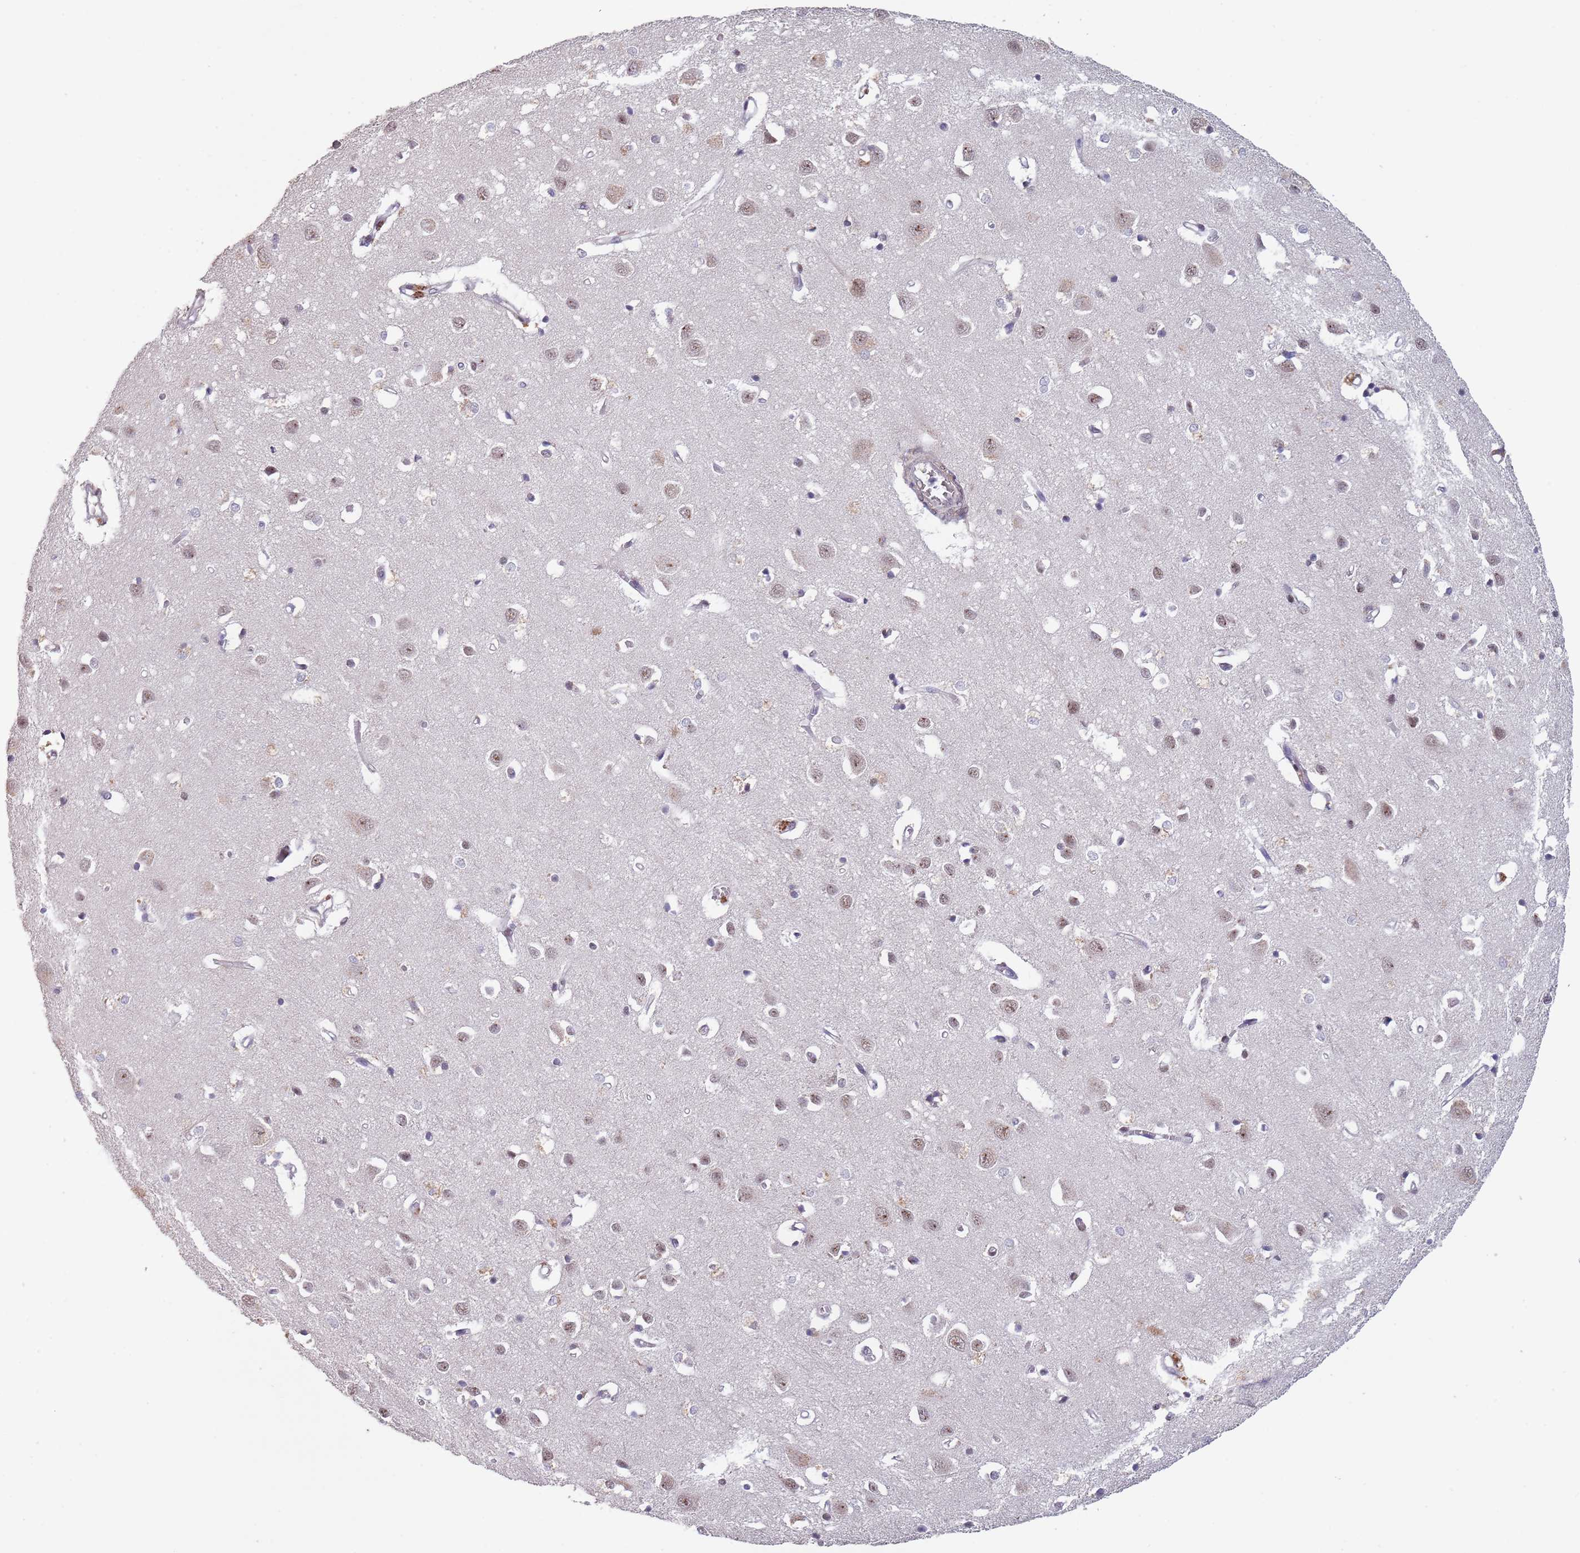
{"staining": {"intensity": "negative", "quantity": "none", "location": "none"}, "tissue": "cerebral cortex", "cell_type": "Endothelial cells", "image_type": "normal", "snomed": [{"axis": "morphology", "description": "Normal tissue, NOS"}, {"axis": "topography", "description": "Cerebral cortex"}], "caption": "This micrograph is of unremarkable cerebral cortex stained with IHC to label a protein in brown with the nuclei are counter-stained blue. There is no positivity in endothelial cells. Nuclei are stained in blue.", "gene": "CIZ1", "patient": {"sex": "female", "age": 64}}